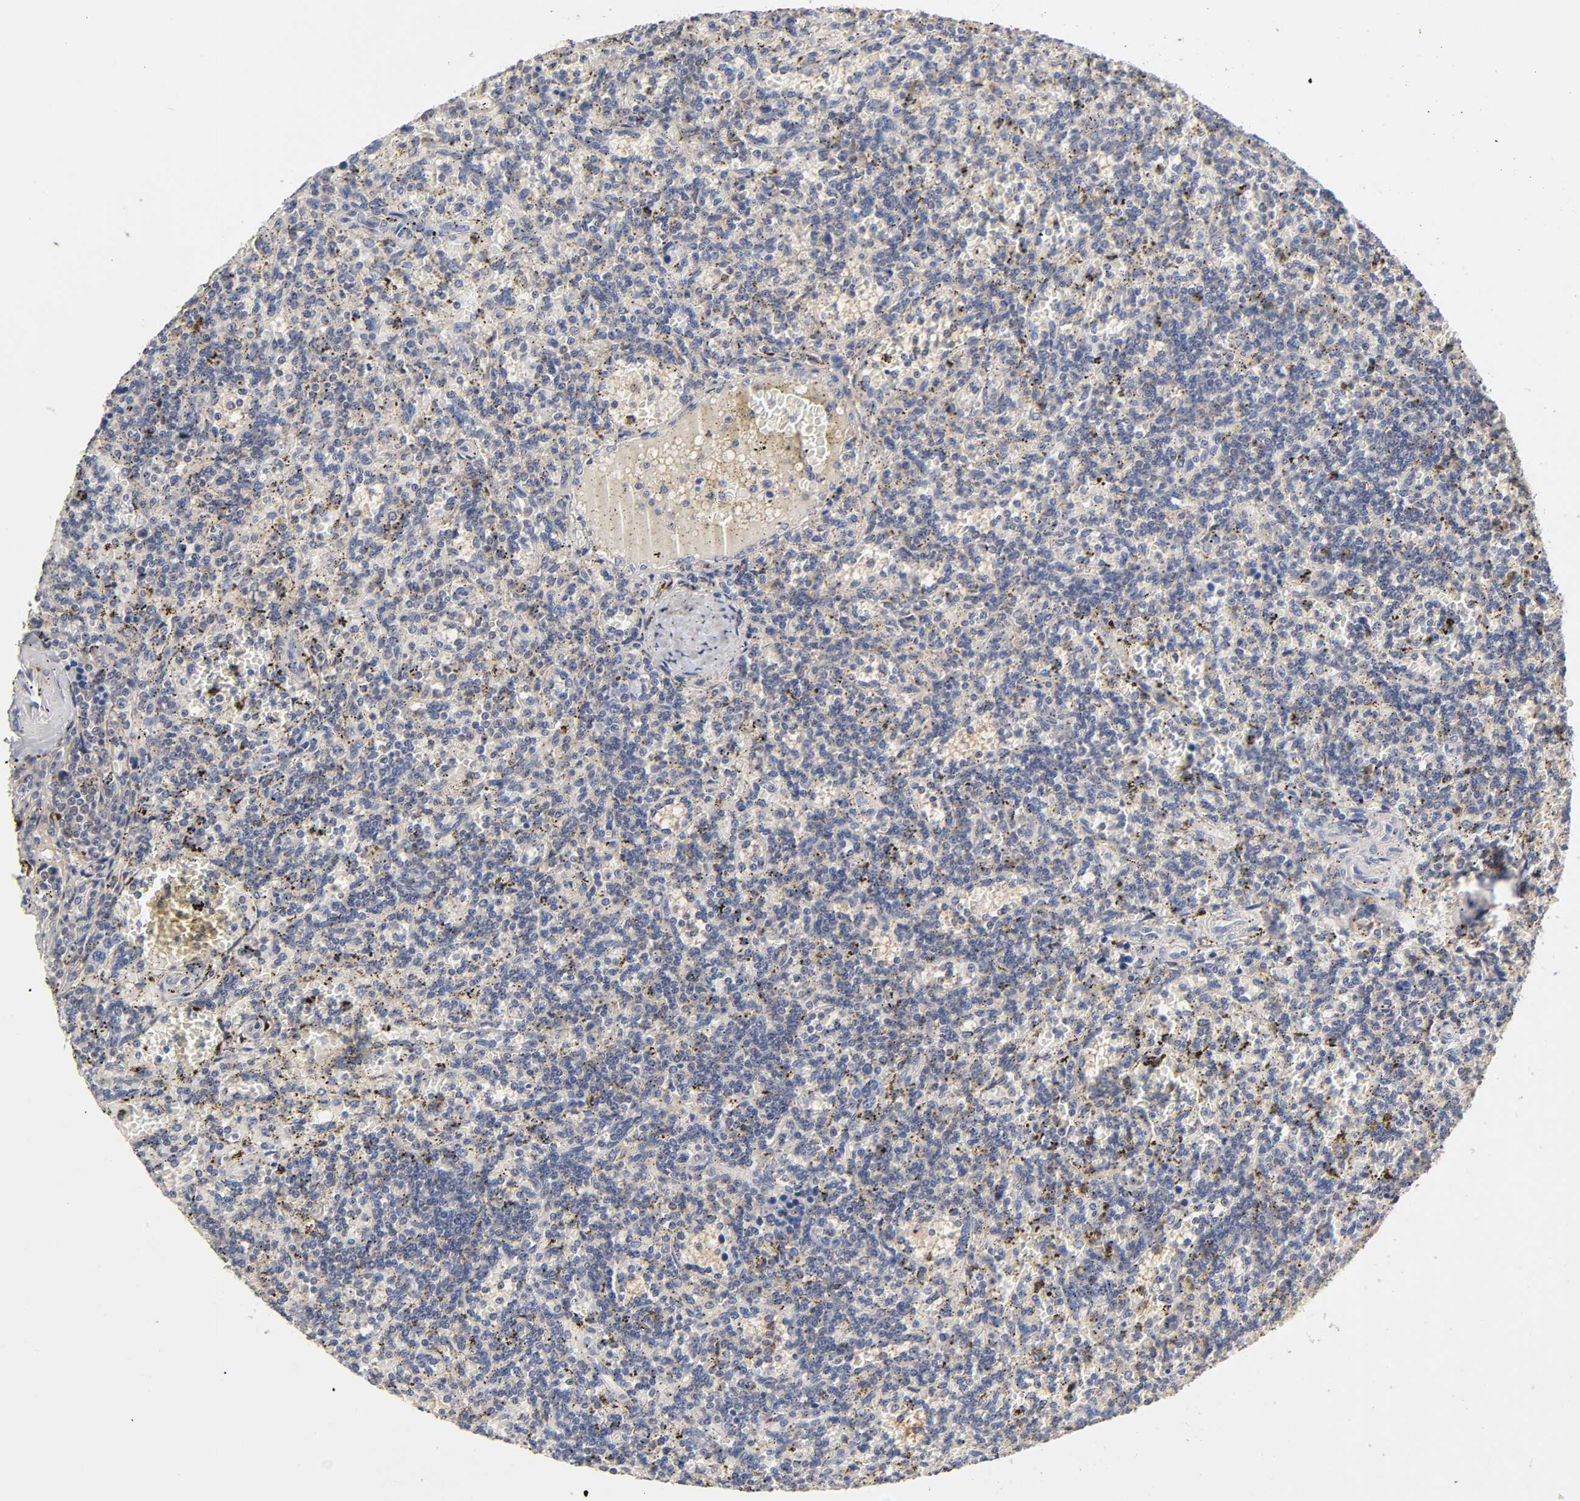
{"staining": {"intensity": "weak", "quantity": "<25%", "location": "cytoplasmic/membranous"}, "tissue": "lymphoma", "cell_type": "Tumor cells", "image_type": "cancer", "snomed": [{"axis": "morphology", "description": "Malignant lymphoma, non-Hodgkin's type, Low grade"}, {"axis": "topography", "description": "Spleen"}], "caption": "A high-resolution image shows immunohistochemistry (IHC) staining of low-grade malignant lymphoma, non-Hodgkin's type, which displays no significant staining in tumor cells.", "gene": "RHOA", "patient": {"sex": "male", "age": 73}}